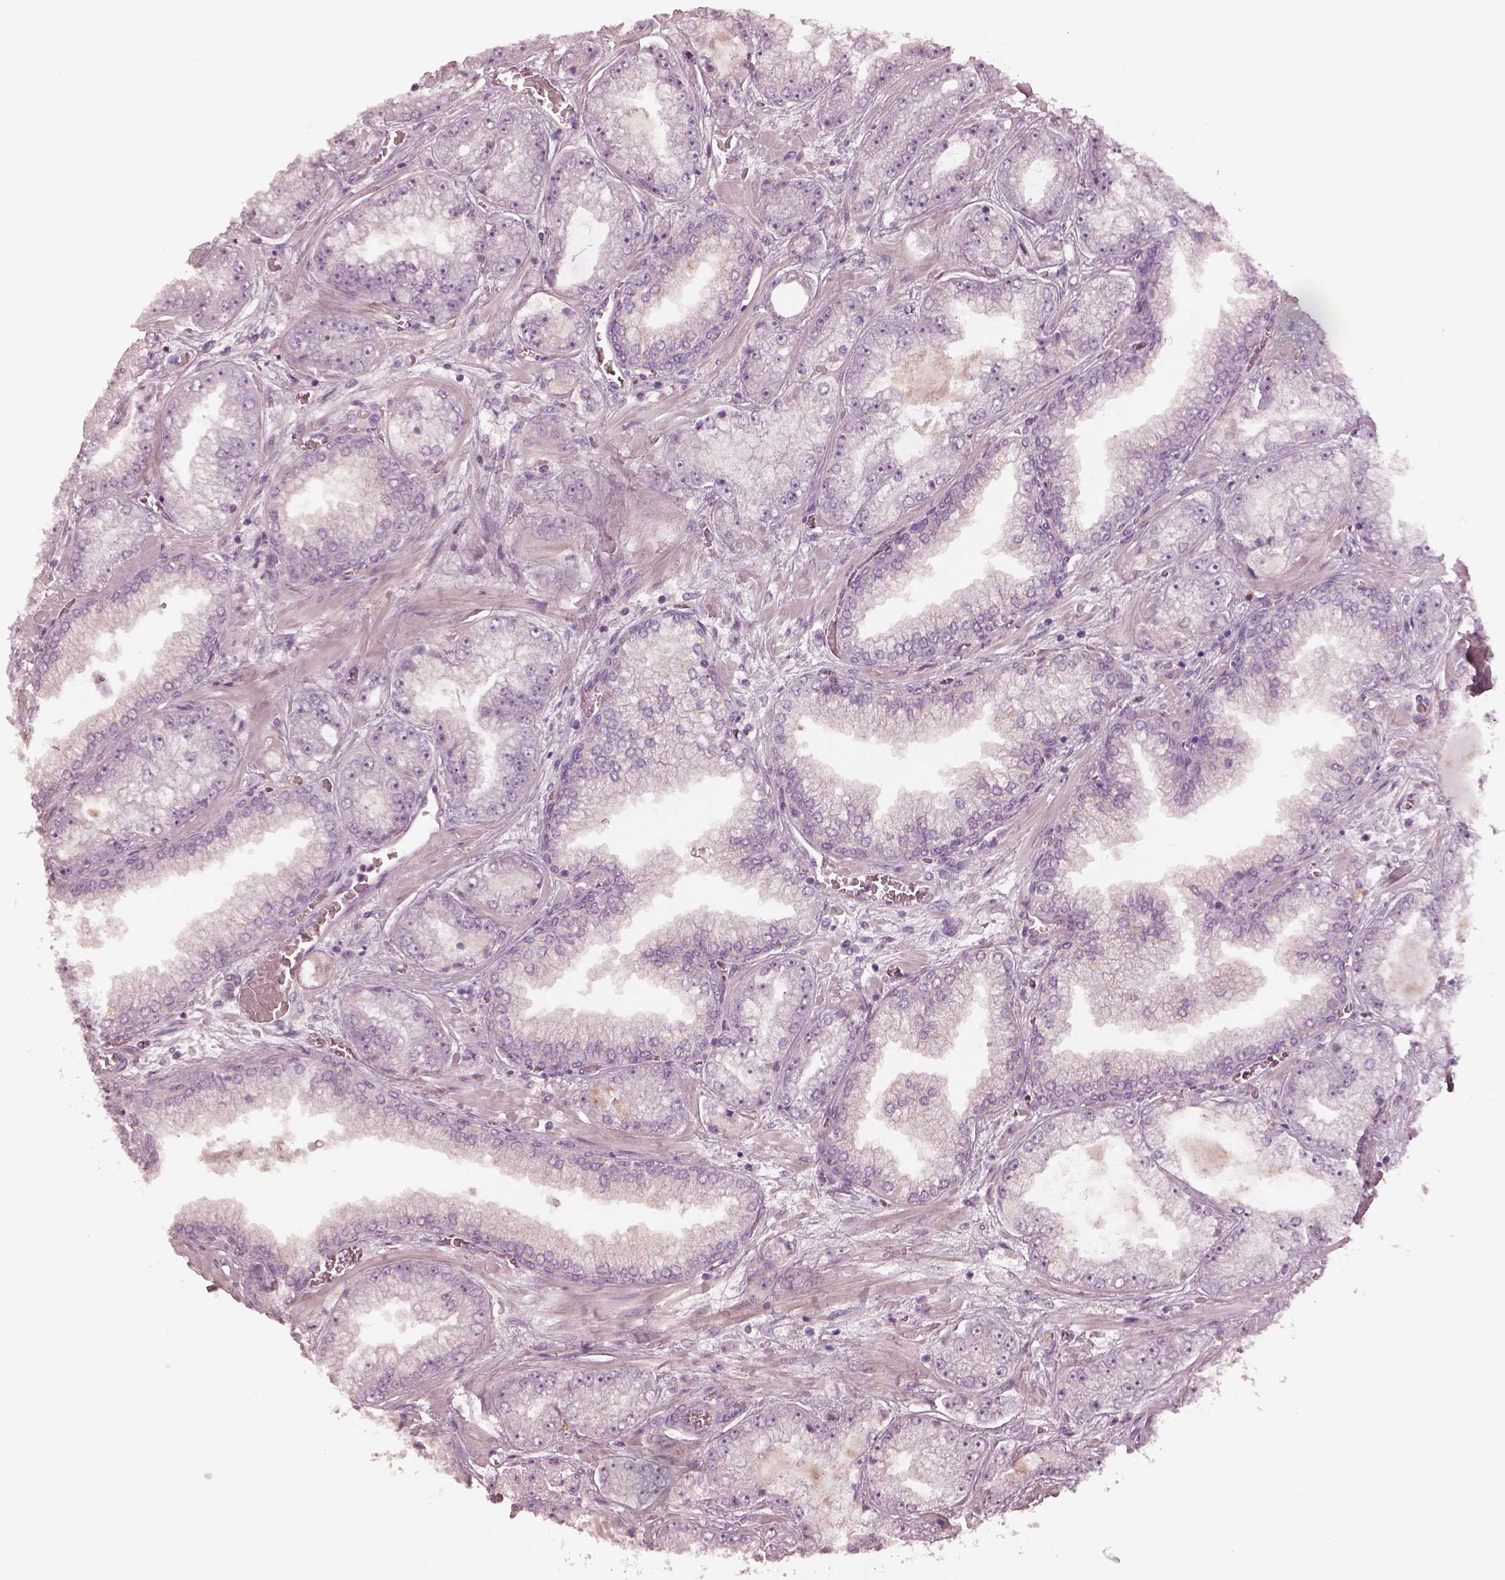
{"staining": {"intensity": "negative", "quantity": "none", "location": "none"}, "tissue": "prostate cancer", "cell_type": "Tumor cells", "image_type": "cancer", "snomed": [{"axis": "morphology", "description": "Adenocarcinoma, Low grade"}, {"axis": "topography", "description": "Prostate"}], "caption": "Immunohistochemistry of prostate cancer (adenocarcinoma (low-grade)) reveals no staining in tumor cells. Nuclei are stained in blue.", "gene": "MIA", "patient": {"sex": "male", "age": 57}}